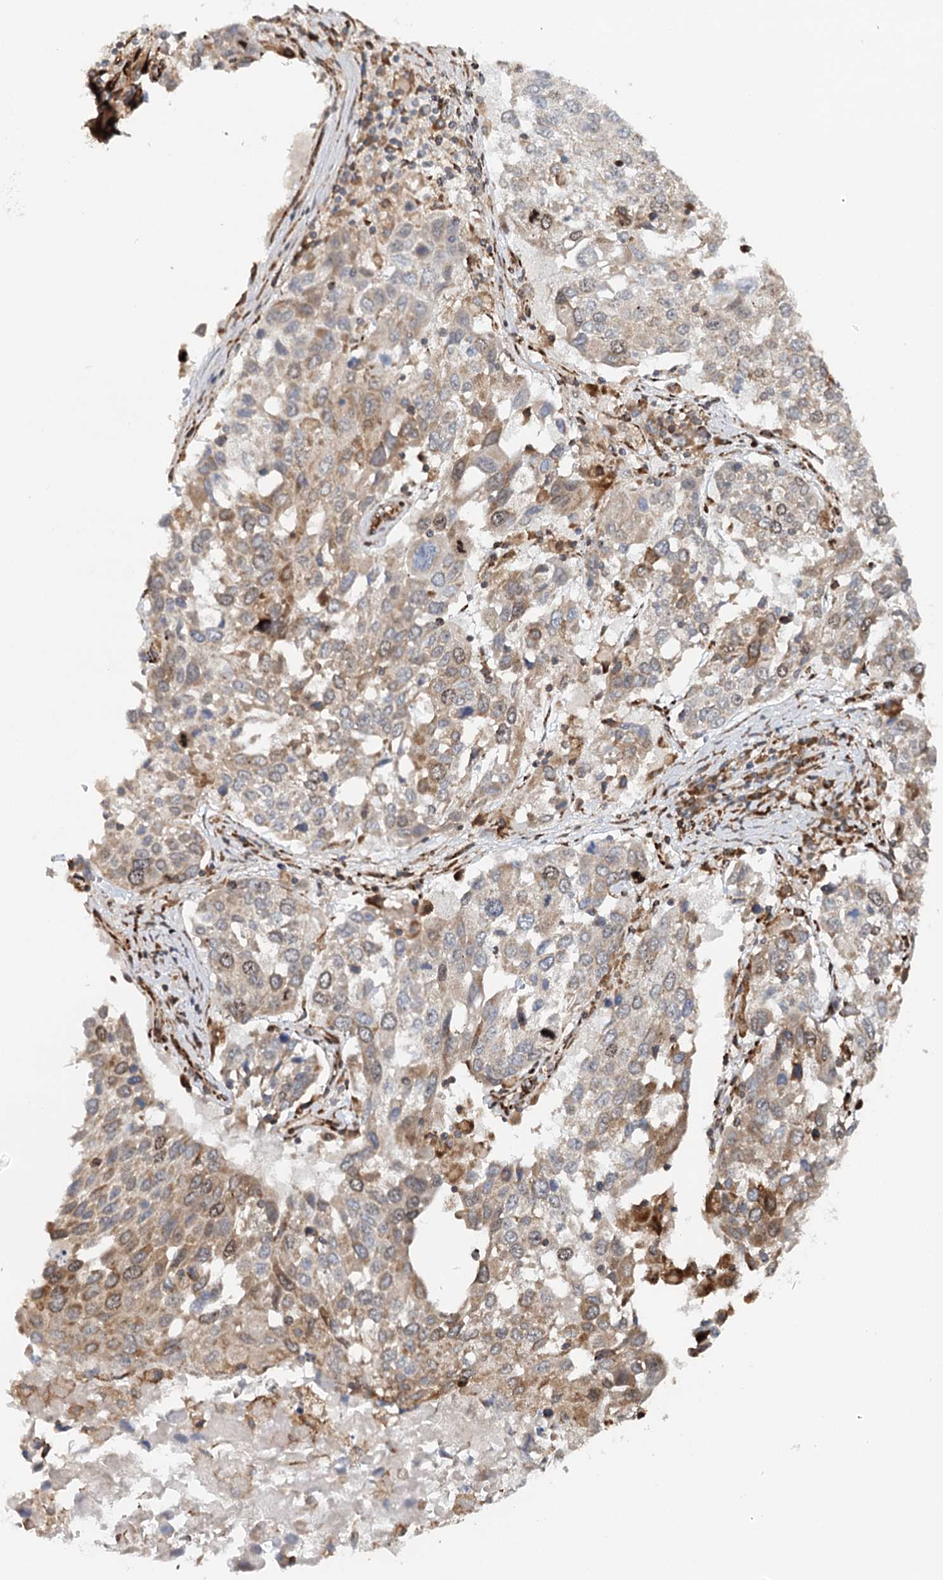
{"staining": {"intensity": "moderate", "quantity": ">75%", "location": "cytoplasmic/membranous"}, "tissue": "lung cancer", "cell_type": "Tumor cells", "image_type": "cancer", "snomed": [{"axis": "morphology", "description": "Squamous cell carcinoma, NOS"}, {"axis": "topography", "description": "Lung"}], "caption": "High-power microscopy captured an immunohistochemistry micrograph of squamous cell carcinoma (lung), revealing moderate cytoplasmic/membranous staining in approximately >75% of tumor cells. (DAB (3,3'-diaminobenzidine) IHC with brightfield microscopy, high magnification).", "gene": "MKNK1", "patient": {"sex": "male", "age": 65}}